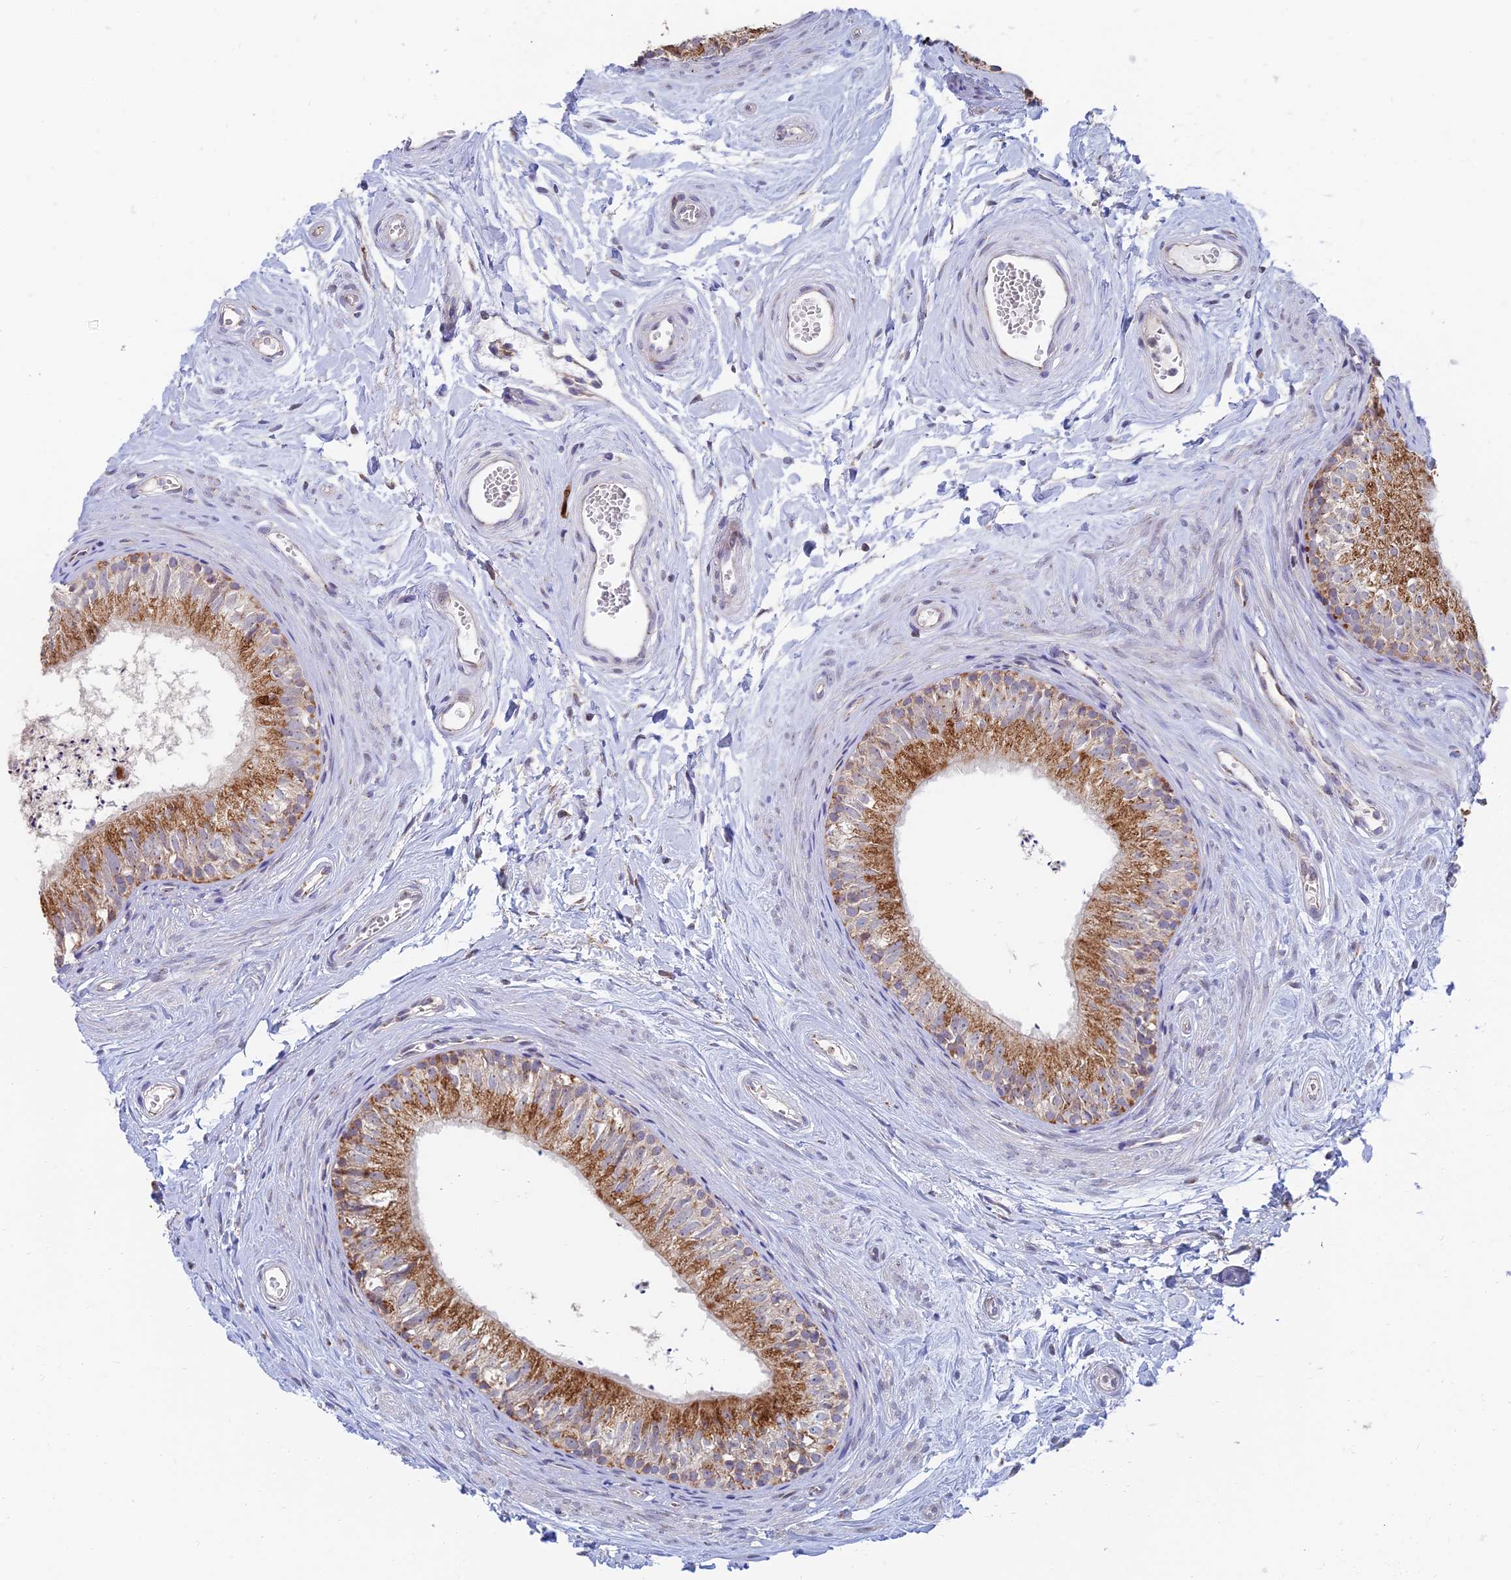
{"staining": {"intensity": "moderate", "quantity": ">75%", "location": "cytoplasmic/membranous"}, "tissue": "epididymis", "cell_type": "Glandular cells", "image_type": "normal", "snomed": [{"axis": "morphology", "description": "Normal tissue, NOS"}, {"axis": "topography", "description": "Epididymis"}], "caption": "A brown stain shows moderate cytoplasmic/membranous staining of a protein in glandular cells of normal human epididymis.", "gene": "ENSG00000267561", "patient": {"sex": "male", "age": 56}}